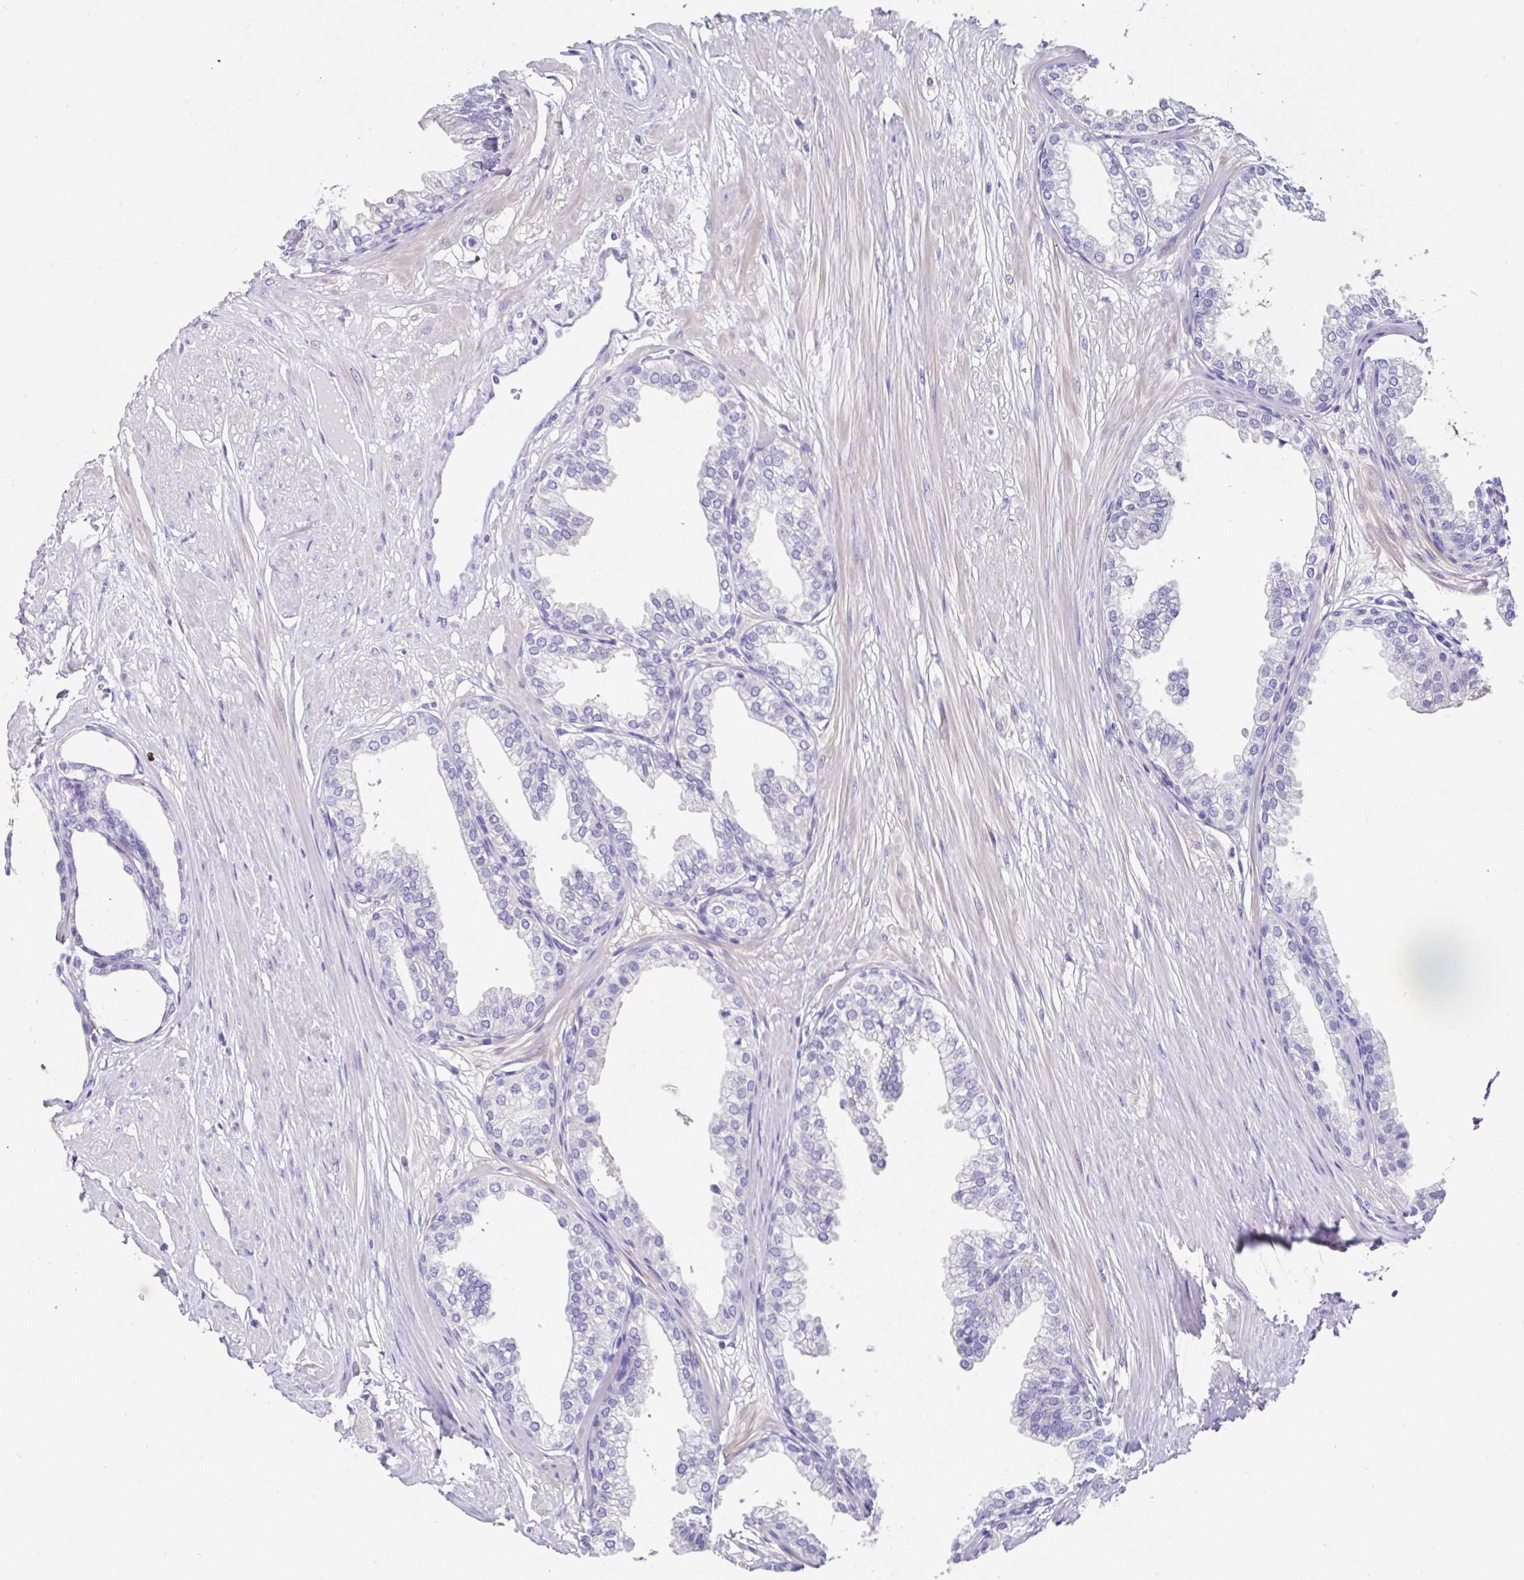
{"staining": {"intensity": "negative", "quantity": "none", "location": "none"}, "tissue": "prostate", "cell_type": "Glandular cells", "image_type": "normal", "snomed": [{"axis": "morphology", "description": "Normal tissue, NOS"}, {"axis": "topography", "description": "Prostate"}, {"axis": "topography", "description": "Peripheral nerve tissue"}], "caption": "This histopathology image is of benign prostate stained with IHC to label a protein in brown with the nuclei are counter-stained blue. There is no expression in glandular cells. (DAB (3,3'-diaminobenzidine) IHC, high magnification).", "gene": "UGT3A1", "patient": {"sex": "male", "age": 55}}